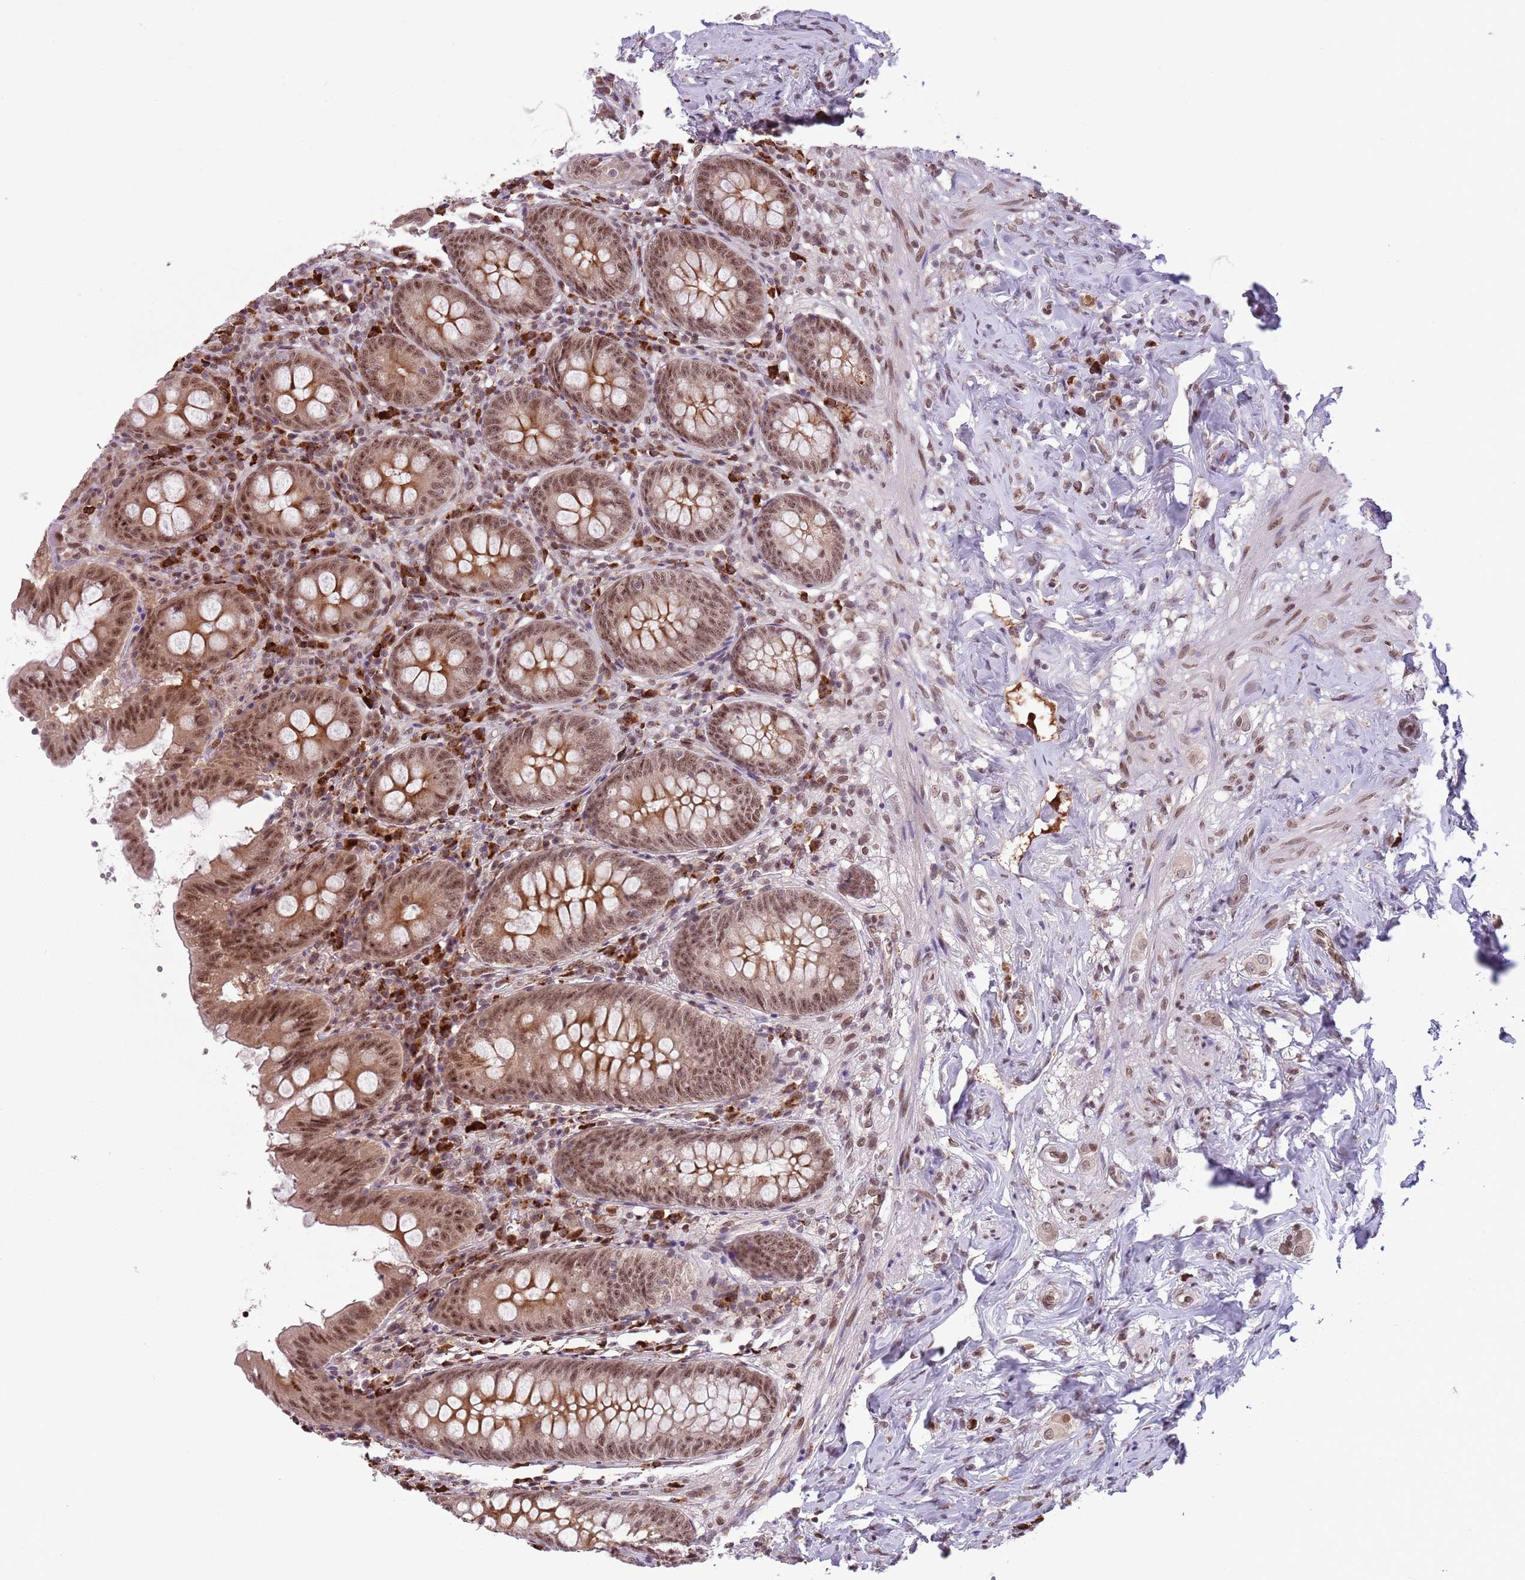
{"staining": {"intensity": "moderate", "quantity": ">75%", "location": "cytoplasmic/membranous,nuclear"}, "tissue": "appendix", "cell_type": "Glandular cells", "image_type": "normal", "snomed": [{"axis": "morphology", "description": "Normal tissue, NOS"}, {"axis": "topography", "description": "Appendix"}], "caption": "High-magnification brightfield microscopy of unremarkable appendix stained with DAB (3,3'-diaminobenzidine) (brown) and counterstained with hematoxylin (blue). glandular cells exhibit moderate cytoplasmic/membranous,nuclear staining is identified in approximately>75% of cells. (DAB (3,3'-diaminobenzidine) = brown stain, brightfield microscopy at high magnification).", "gene": "SIPA1L3", "patient": {"sex": "female", "age": 54}}